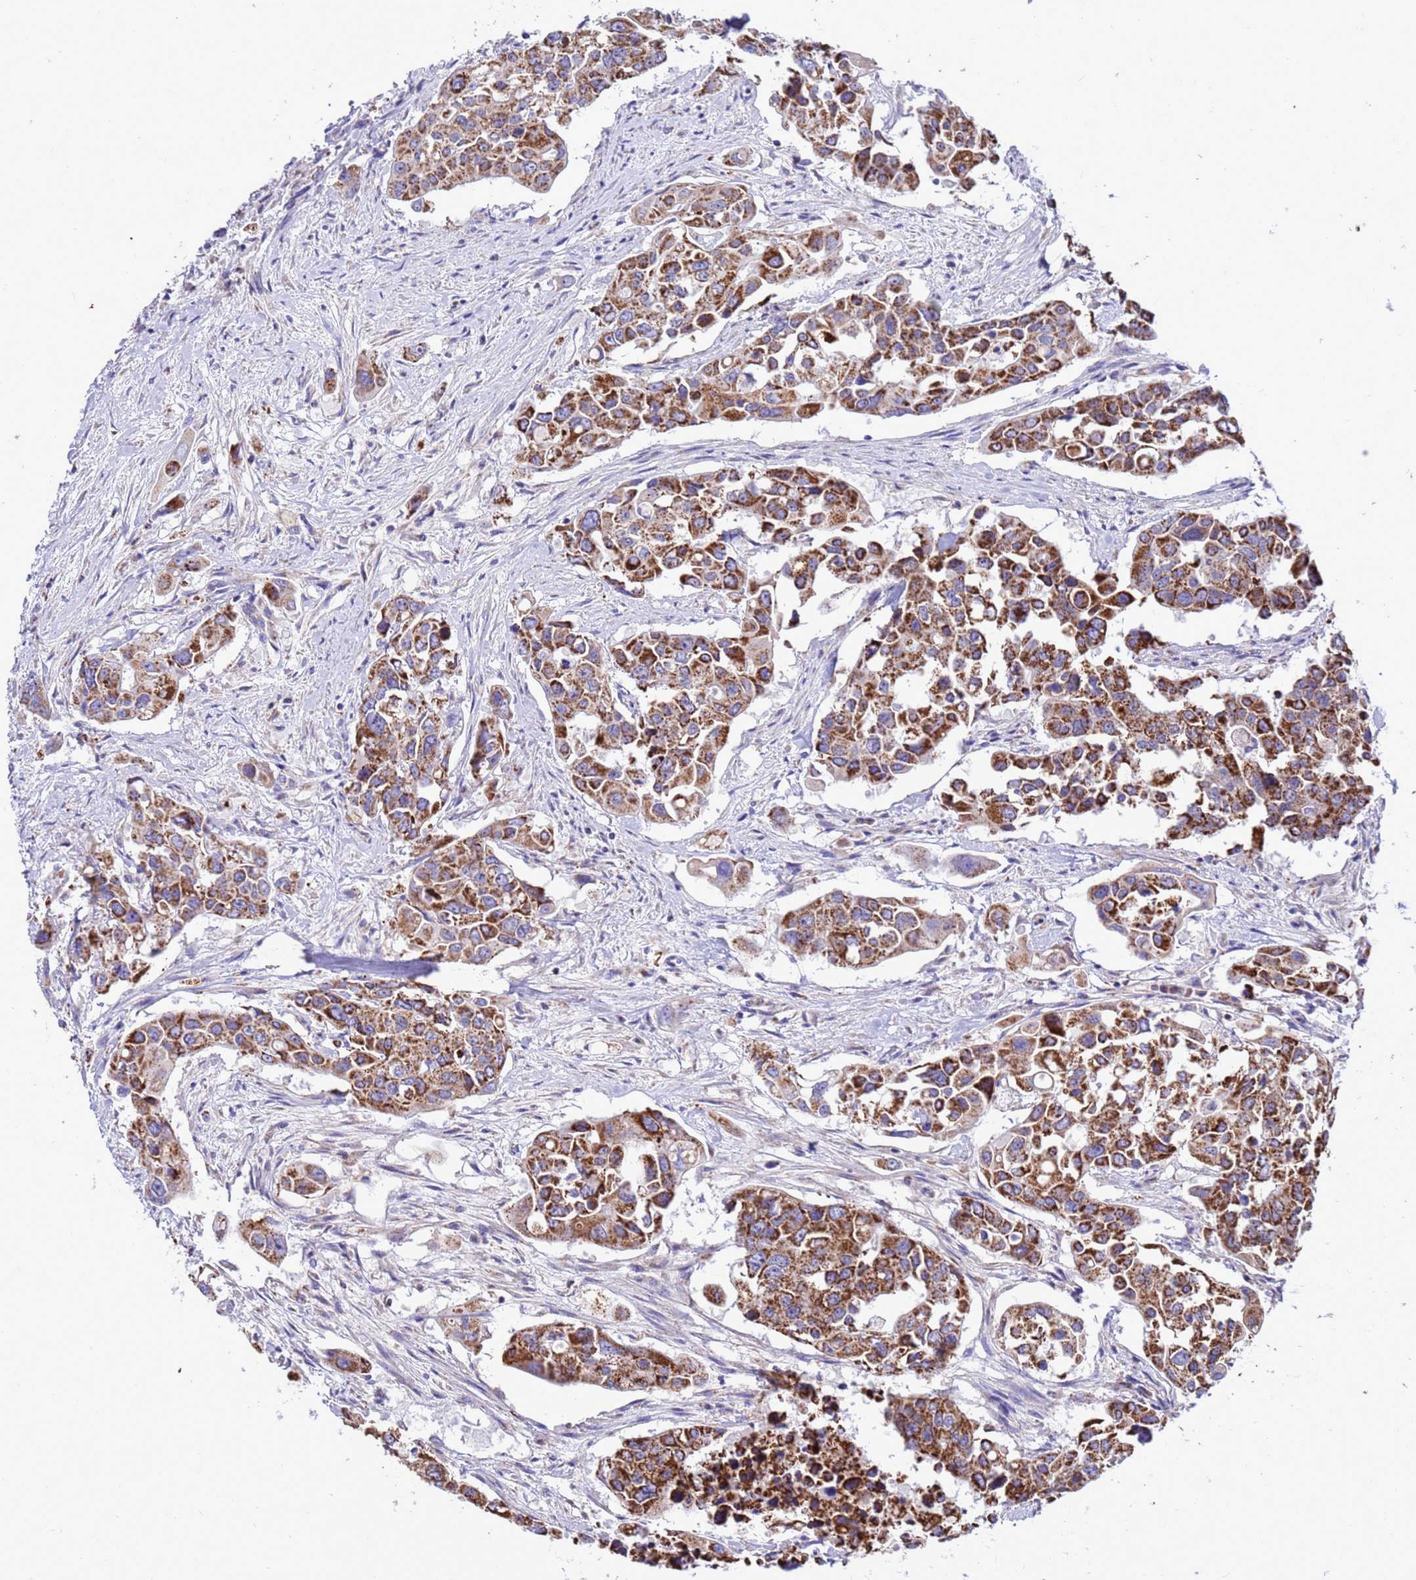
{"staining": {"intensity": "strong", "quantity": ">75%", "location": "cytoplasmic/membranous"}, "tissue": "colorectal cancer", "cell_type": "Tumor cells", "image_type": "cancer", "snomed": [{"axis": "morphology", "description": "Adenocarcinoma, NOS"}, {"axis": "topography", "description": "Colon"}], "caption": "Colorectal cancer (adenocarcinoma) stained with a protein marker demonstrates strong staining in tumor cells.", "gene": "RNF165", "patient": {"sex": "male", "age": 77}}